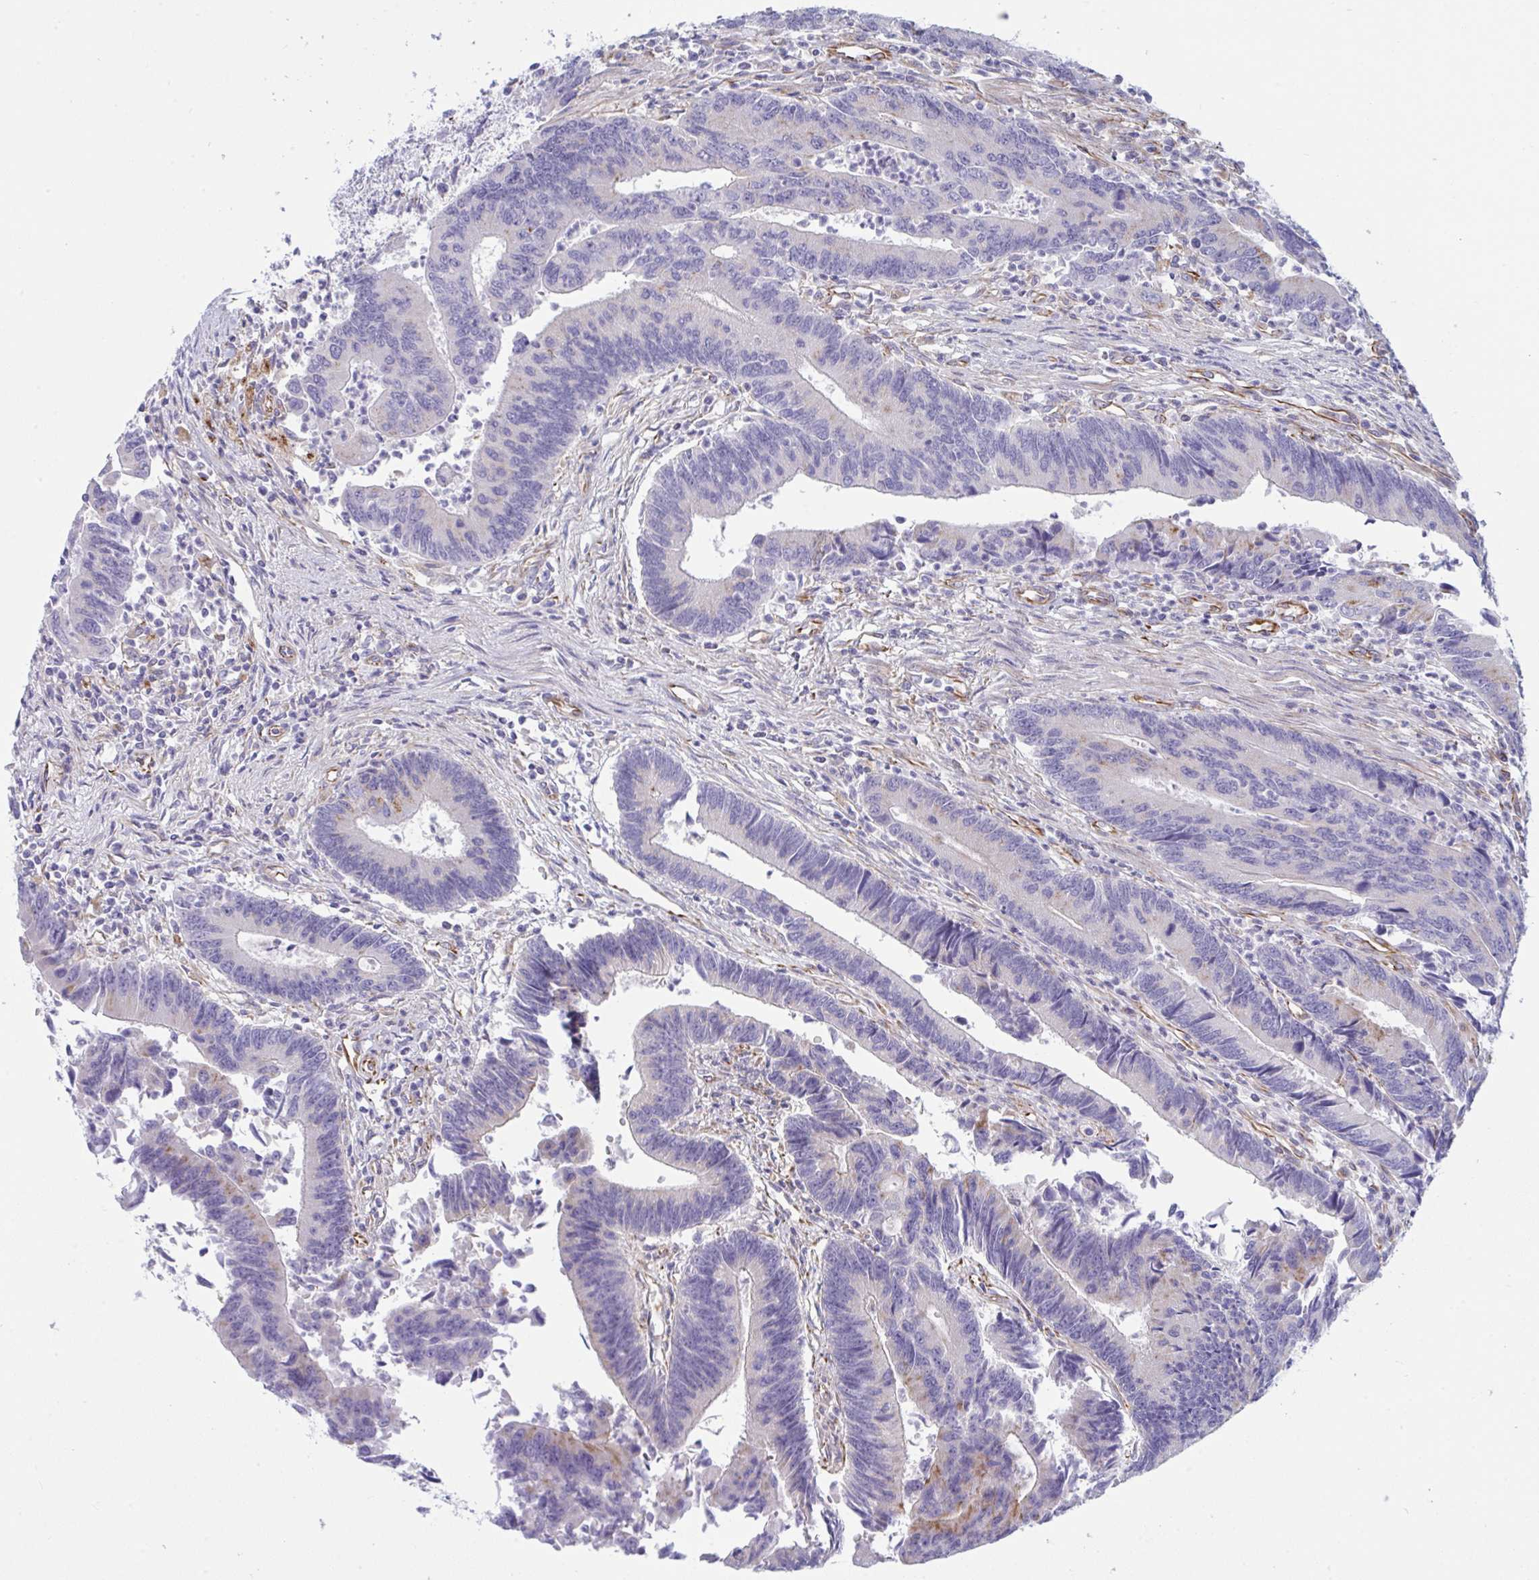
{"staining": {"intensity": "negative", "quantity": "none", "location": "none"}, "tissue": "colorectal cancer", "cell_type": "Tumor cells", "image_type": "cancer", "snomed": [{"axis": "morphology", "description": "Adenocarcinoma, NOS"}, {"axis": "topography", "description": "Colon"}], "caption": "An image of human colorectal cancer is negative for staining in tumor cells. (DAB (3,3'-diaminobenzidine) IHC visualized using brightfield microscopy, high magnification).", "gene": "DCBLD1", "patient": {"sex": "female", "age": 67}}